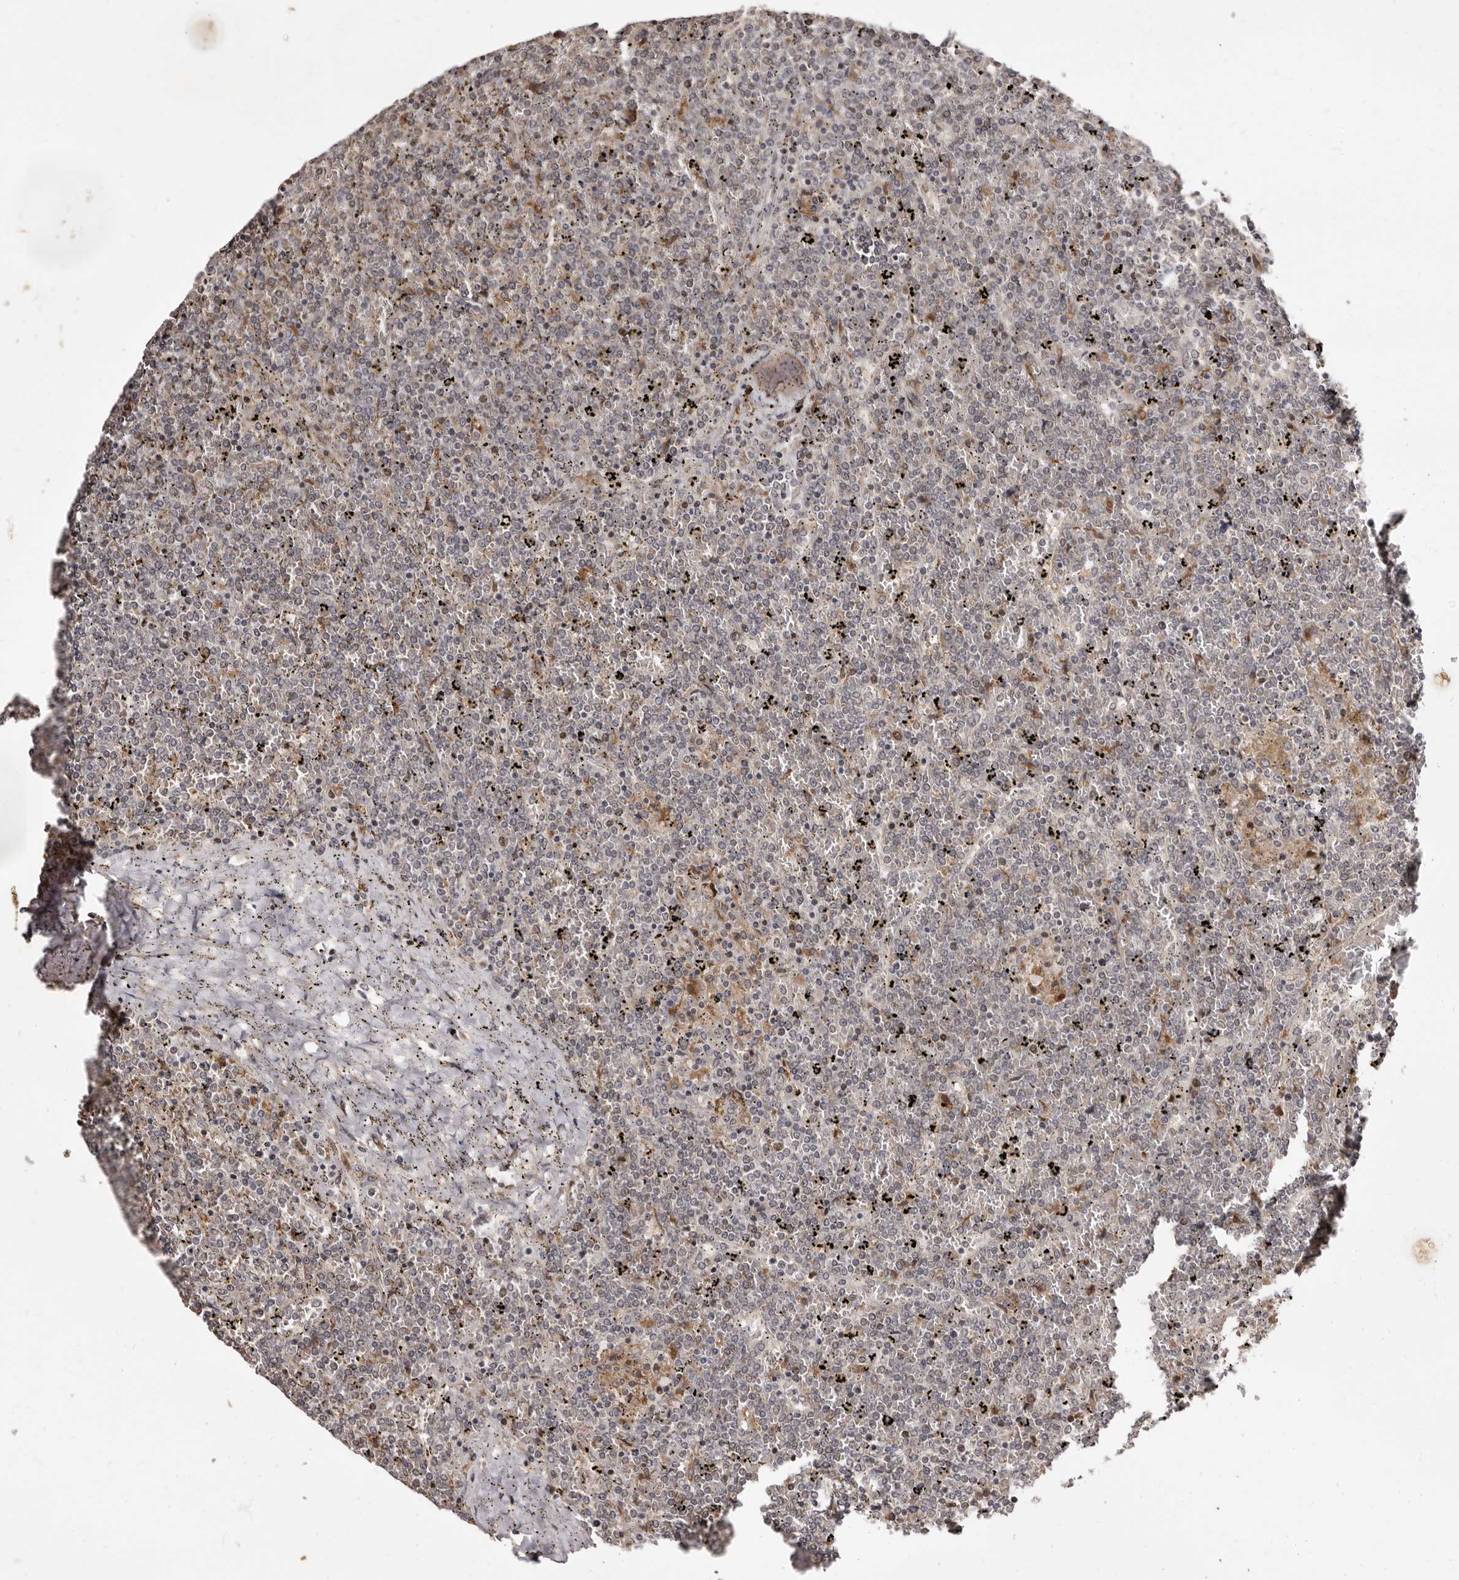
{"staining": {"intensity": "negative", "quantity": "none", "location": "none"}, "tissue": "lymphoma", "cell_type": "Tumor cells", "image_type": "cancer", "snomed": [{"axis": "morphology", "description": "Malignant lymphoma, non-Hodgkin's type, Low grade"}, {"axis": "topography", "description": "Spleen"}], "caption": "Tumor cells are negative for protein expression in human malignant lymphoma, non-Hodgkin's type (low-grade). (Brightfield microscopy of DAB (3,3'-diaminobenzidine) immunohistochemistry at high magnification).", "gene": "ZNF326", "patient": {"sex": "female", "age": 19}}